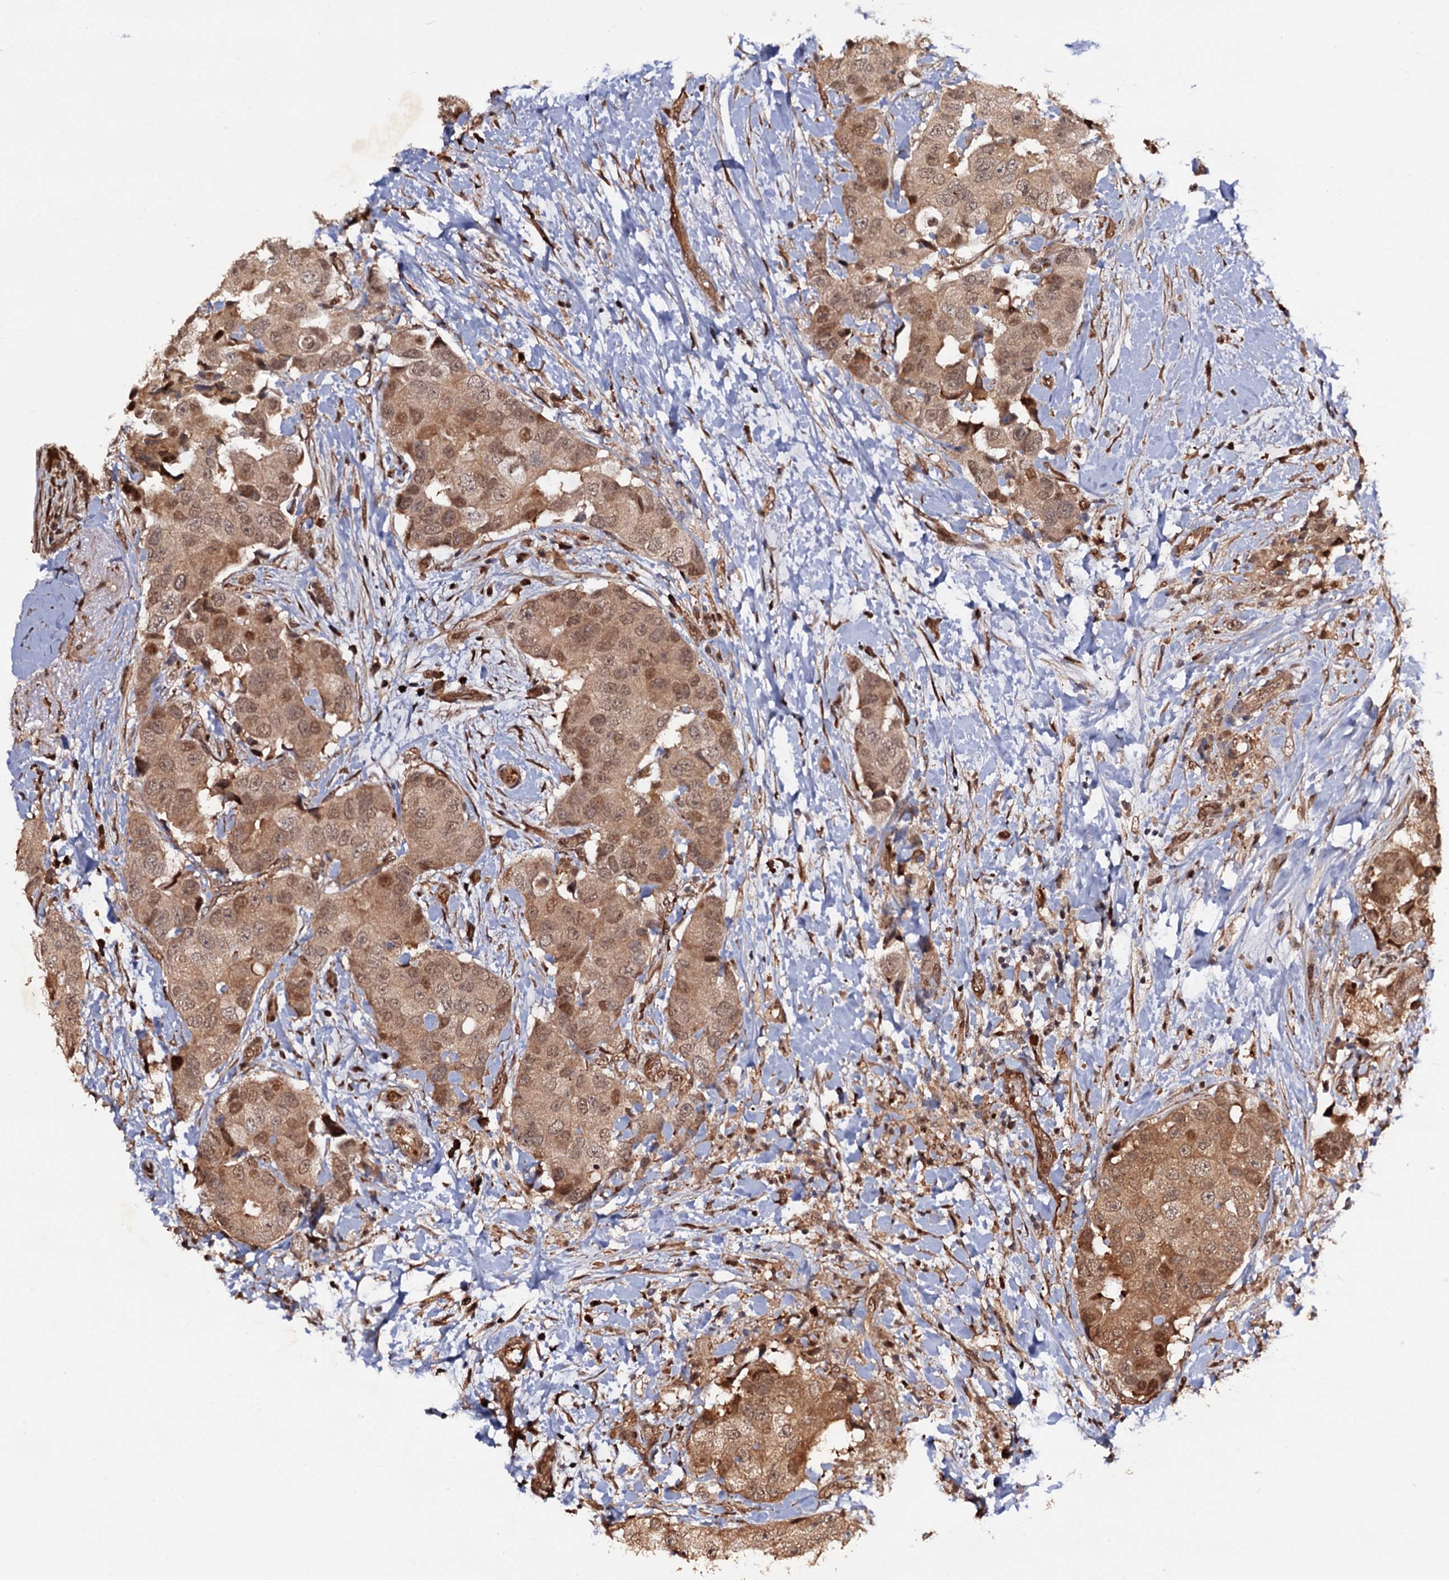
{"staining": {"intensity": "moderate", "quantity": ">75%", "location": "cytoplasmic/membranous,nuclear"}, "tissue": "breast cancer", "cell_type": "Tumor cells", "image_type": "cancer", "snomed": [{"axis": "morphology", "description": "Normal tissue, NOS"}, {"axis": "morphology", "description": "Duct carcinoma"}, {"axis": "topography", "description": "Breast"}], "caption": "The micrograph exhibits a brown stain indicating the presence of a protein in the cytoplasmic/membranous and nuclear of tumor cells in breast cancer (infiltrating ductal carcinoma). (DAB IHC, brown staining for protein, blue staining for nuclei).", "gene": "CDC23", "patient": {"sex": "female", "age": 62}}